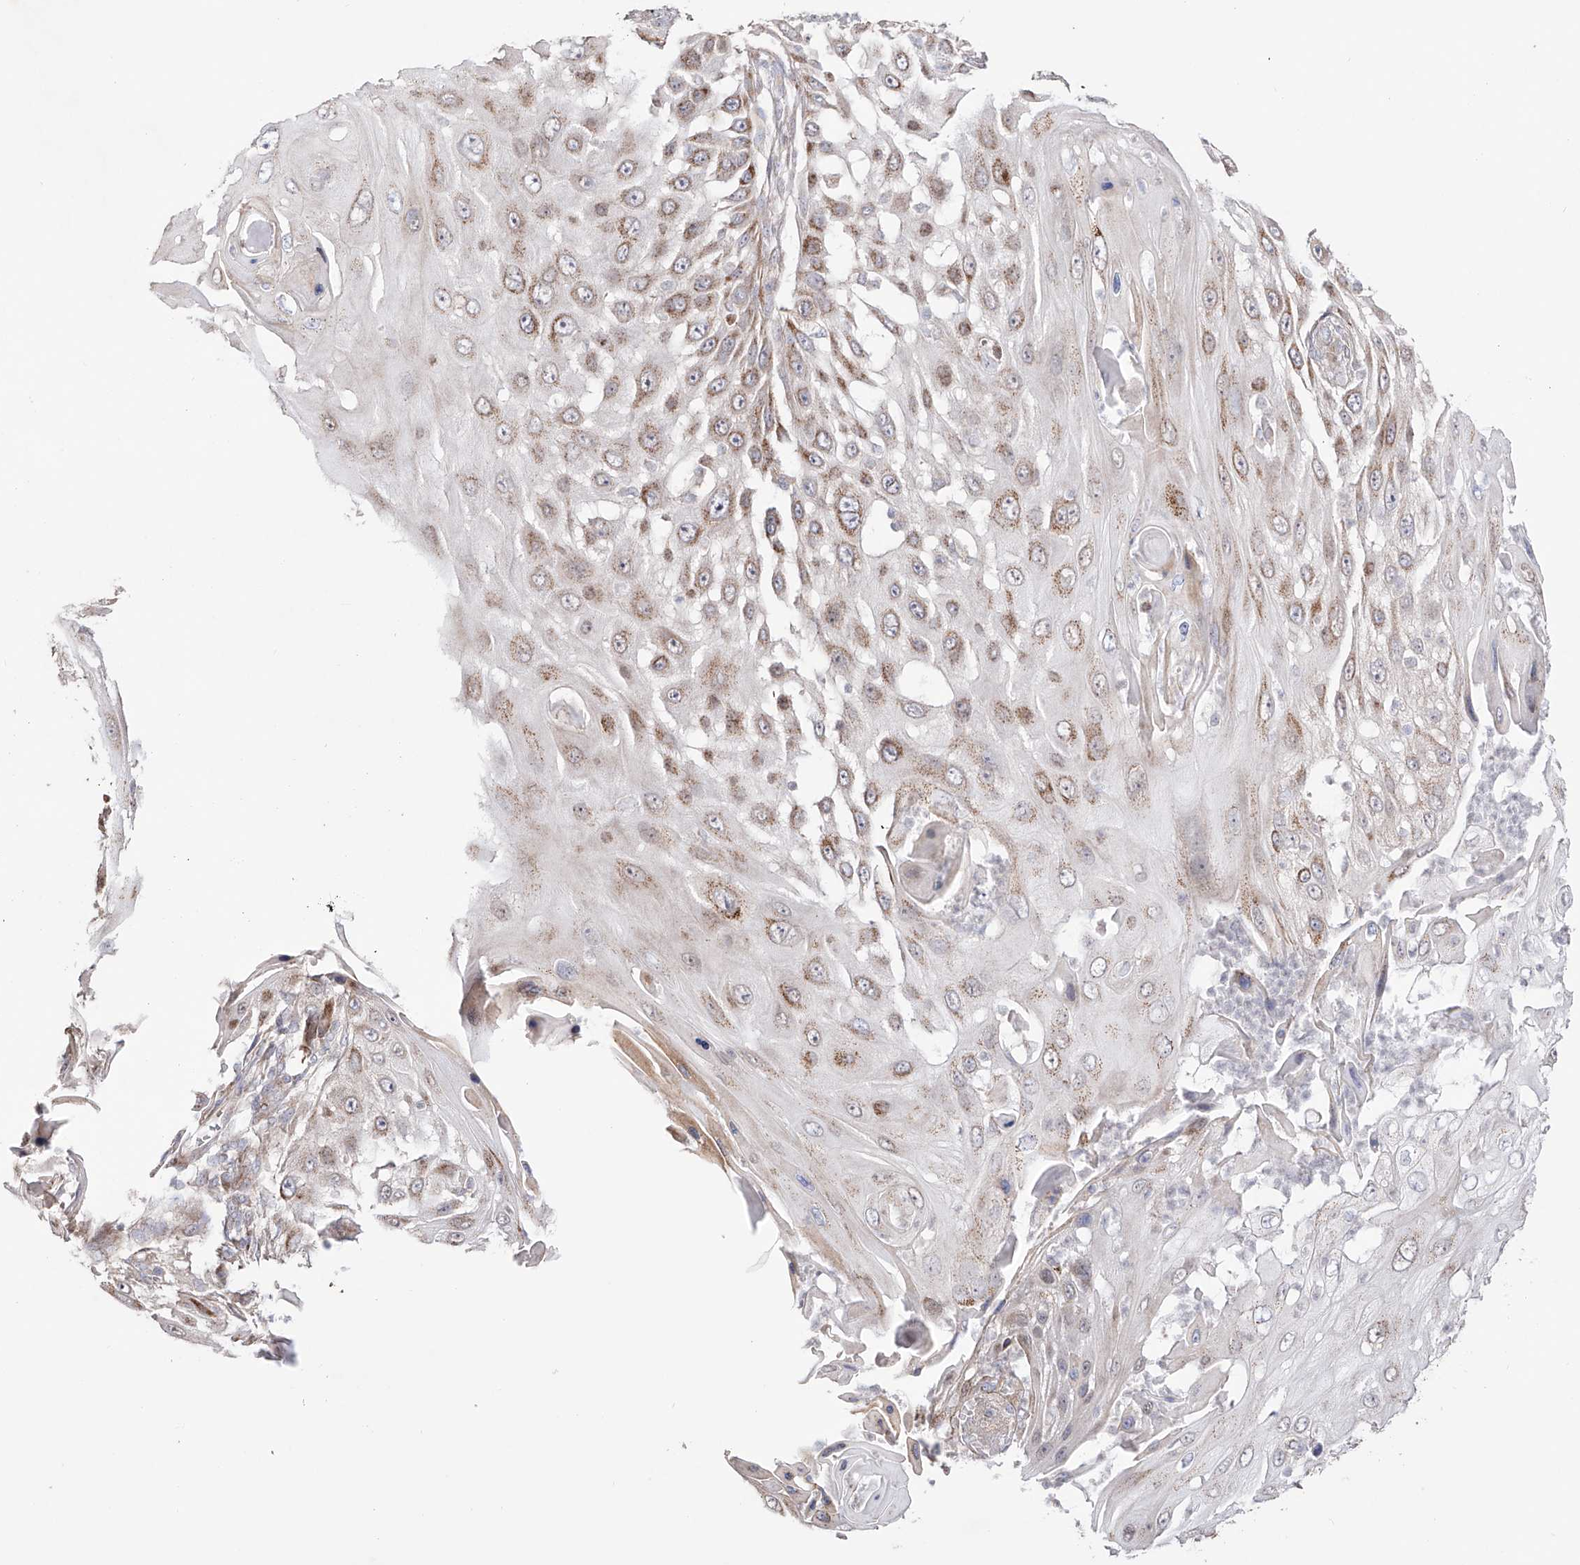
{"staining": {"intensity": "moderate", "quantity": "25%-75%", "location": "cytoplasmic/membranous"}, "tissue": "skin cancer", "cell_type": "Tumor cells", "image_type": "cancer", "snomed": [{"axis": "morphology", "description": "Squamous cell carcinoma, NOS"}, {"axis": "topography", "description": "Skin"}], "caption": "Approximately 25%-75% of tumor cells in skin squamous cell carcinoma show moderate cytoplasmic/membranous protein positivity as visualized by brown immunohistochemical staining.", "gene": "YKT6", "patient": {"sex": "female", "age": 44}}